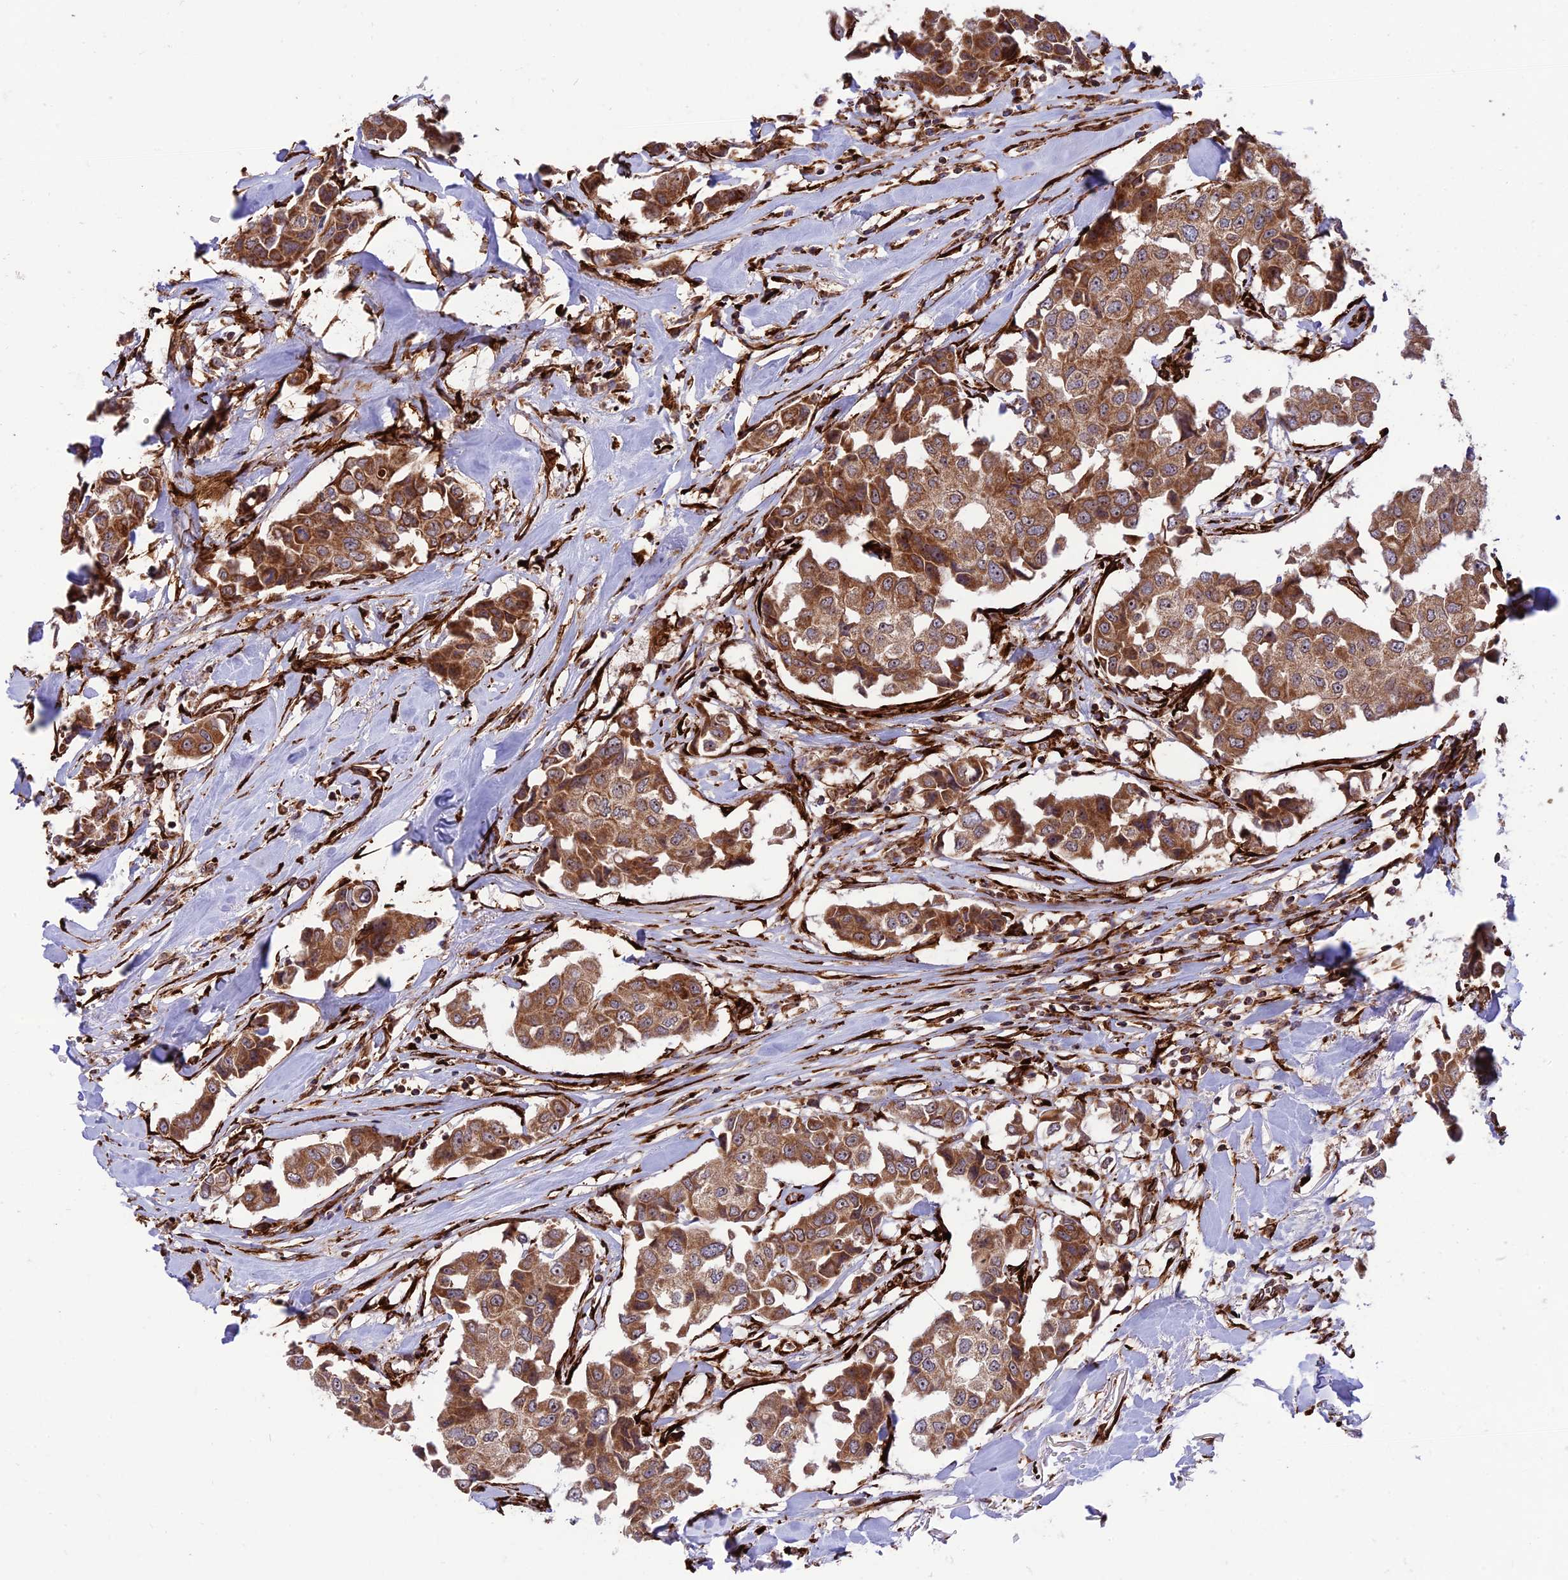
{"staining": {"intensity": "strong", "quantity": ">75%", "location": "cytoplasmic/membranous"}, "tissue": "breast cancer", "cell_type": "Tumor cells", "image_type": "cancer", "snomed": [{"axis": "morphology", "description": "Duct carcinoma"}, {"axis": "topography", "description": "Breast"}], "caption": "This photomicrograph reveals breast cancer stained with immunohistochemistry (IHC) to label a protein in brown. The cytoplasmic/membranous of tumor cells show strong positivity for the protein. Nuclei are counter-stained blue.", "gene": "CRTAP", "patient": {"sex": "female", "age": 80}}